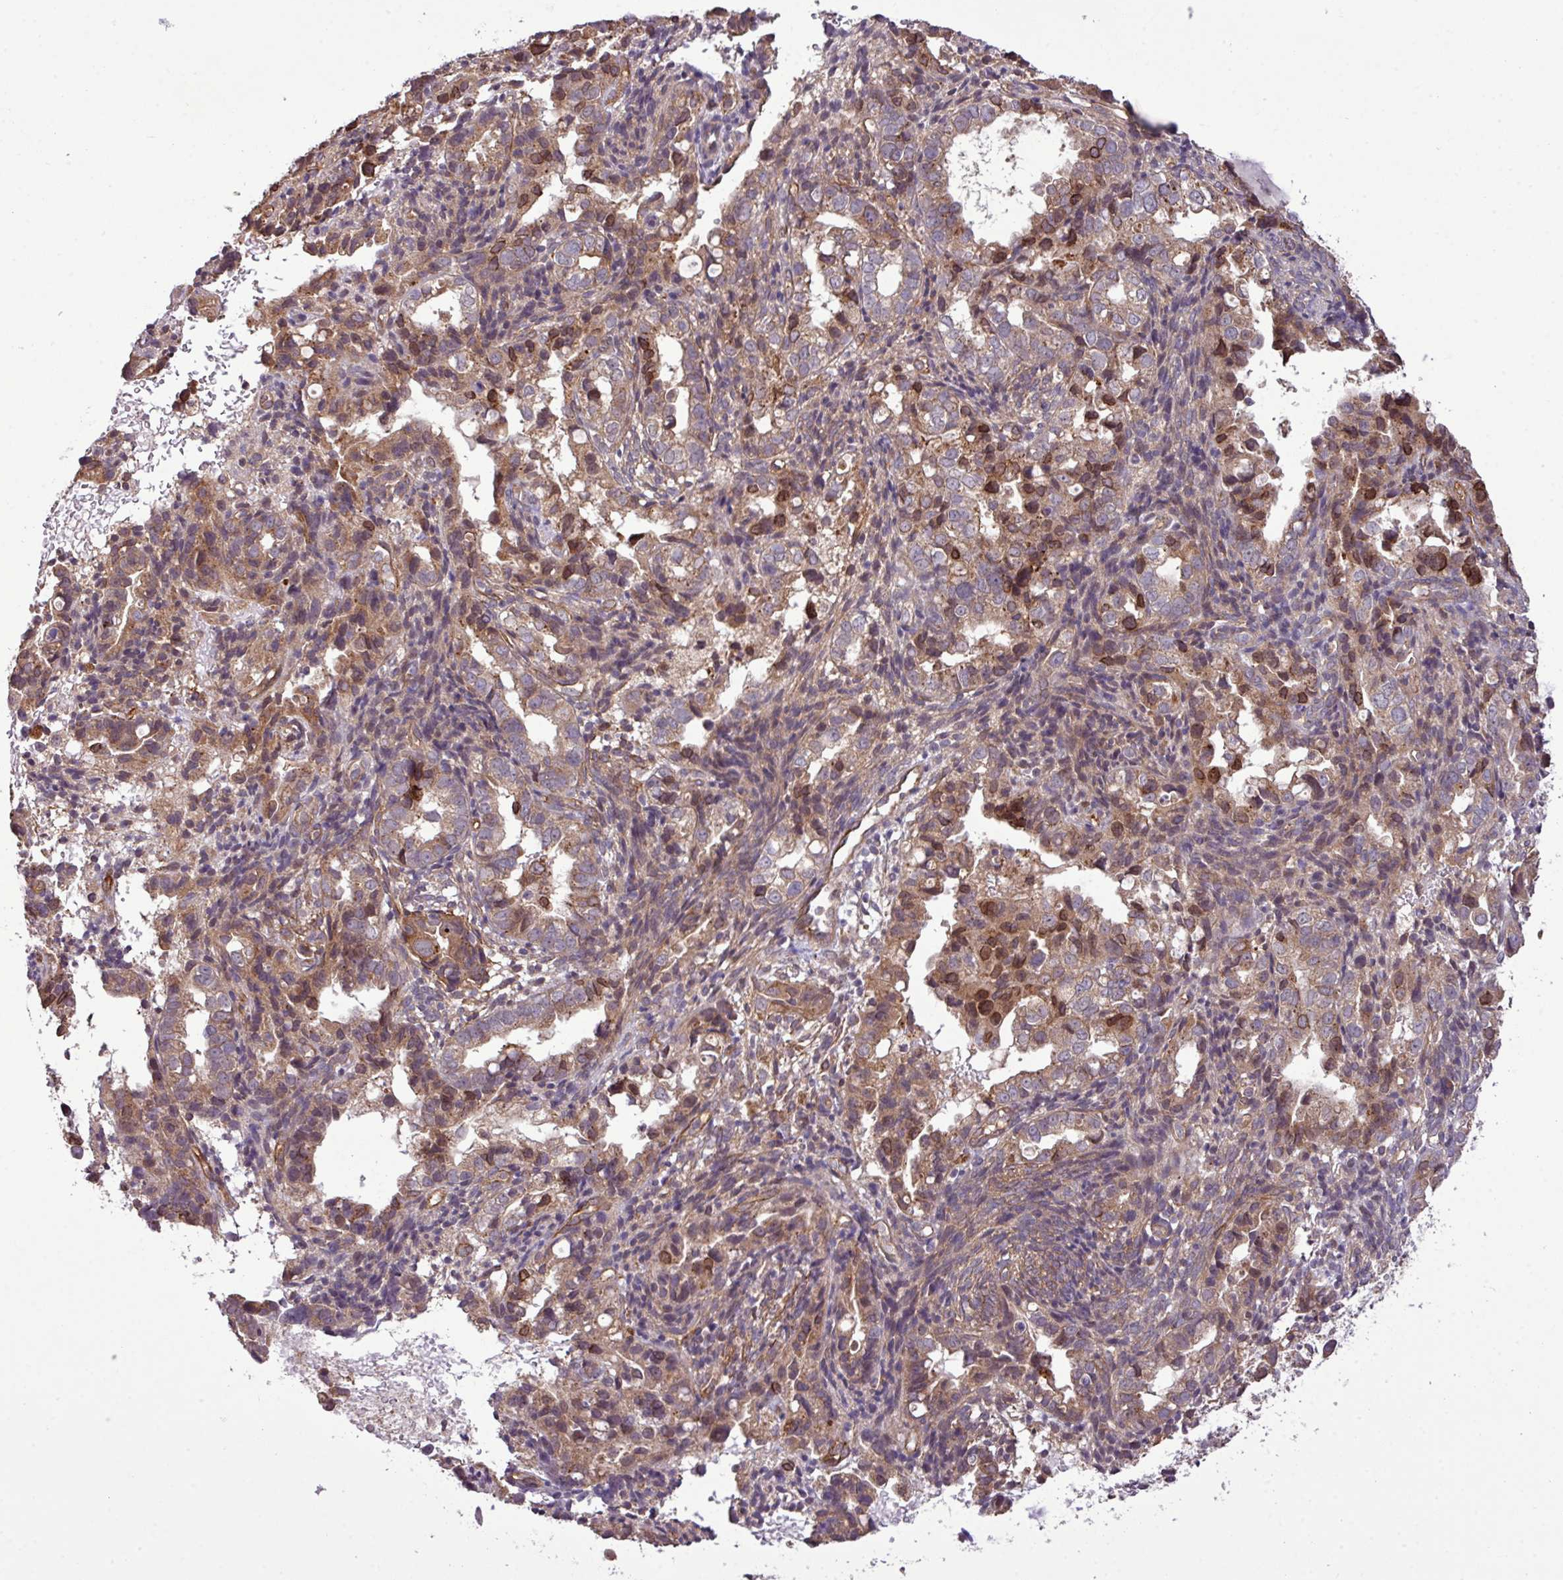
{"staining": {"intensity": "moderate", "quantity": ">75%", "location": "cytoplasmic/membranous,nuclear"}, "tissue": "endometrial cancer", "cell_type": "Tumor cells", "image_type": "cancer", "snomed": [{"axis": "morphology", "description": "Adenocarcinoma, NOS"}, {"axis": "topography", "description": "Endometrium"}], "caption": "This micrograph exhibits immunohistochemistry (IHC) staining of endometrial cancer, with medium moderate cytoplasmic/membranous and nuclear expression in about >75% of tumor cells.", "gene": "XIAP", "patient": {"sex": "female", "age": 57}}